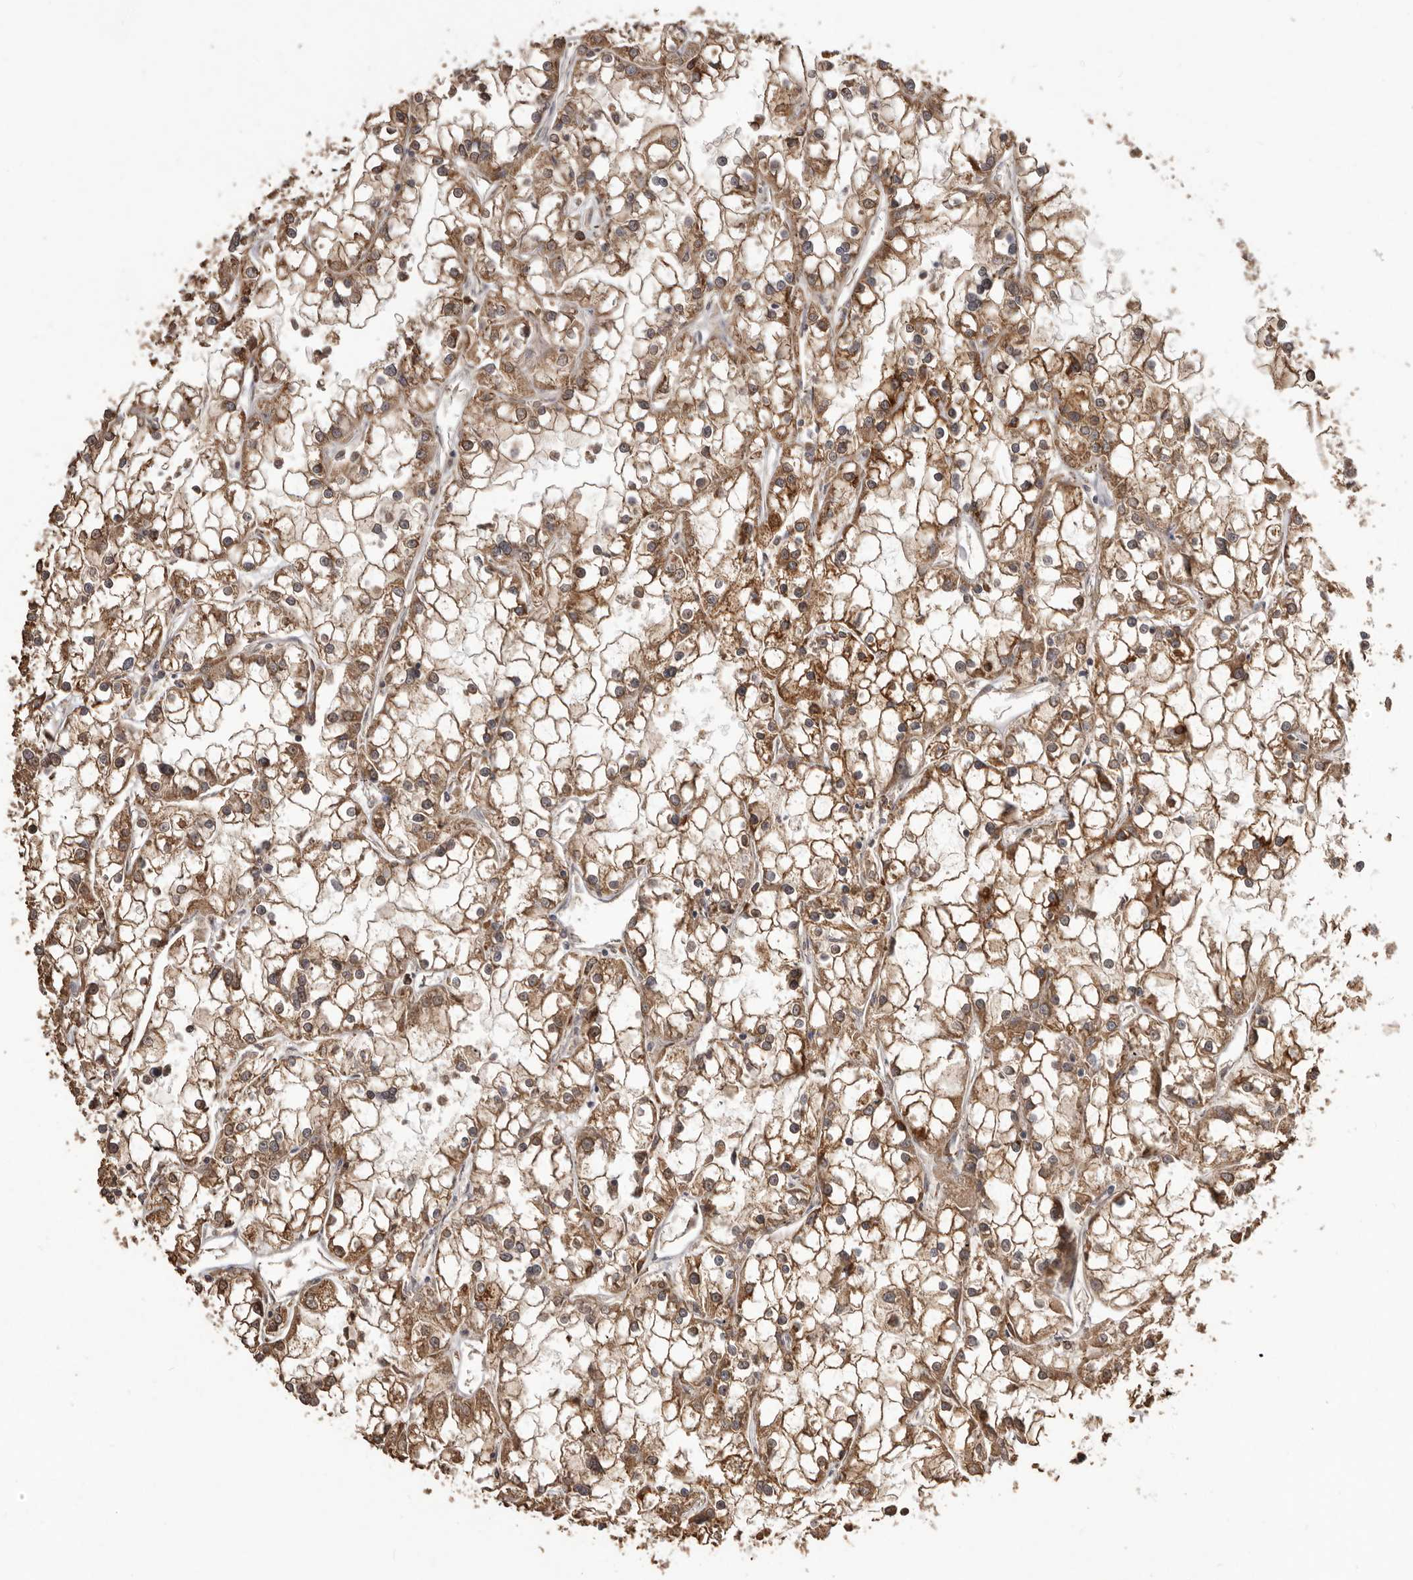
{"staining": {"intensity": "moderate", "quantity": ">75%", "location": "cytoplasmic/membranous"}, "tissue": "renal cancer", "cell_type": "Tumor cells", "image_type": "cancer", "snomed": [{"axis": "morphology", "description": "Adenocarcinoma, NOS"}, {"axis": "topography", "description": "Kidney"}], "caption": "Moderate cytoplasmic/membranous protein staining is present in about >75% of tumor cells in adenocarcinoma (renal). Using DAB (brown) and hematoxylin (blue) stains, captured at high magnification using brightfield microscopy.", "gene": "SLC22A3", "patient": {"sex": "female", "age": 52}}